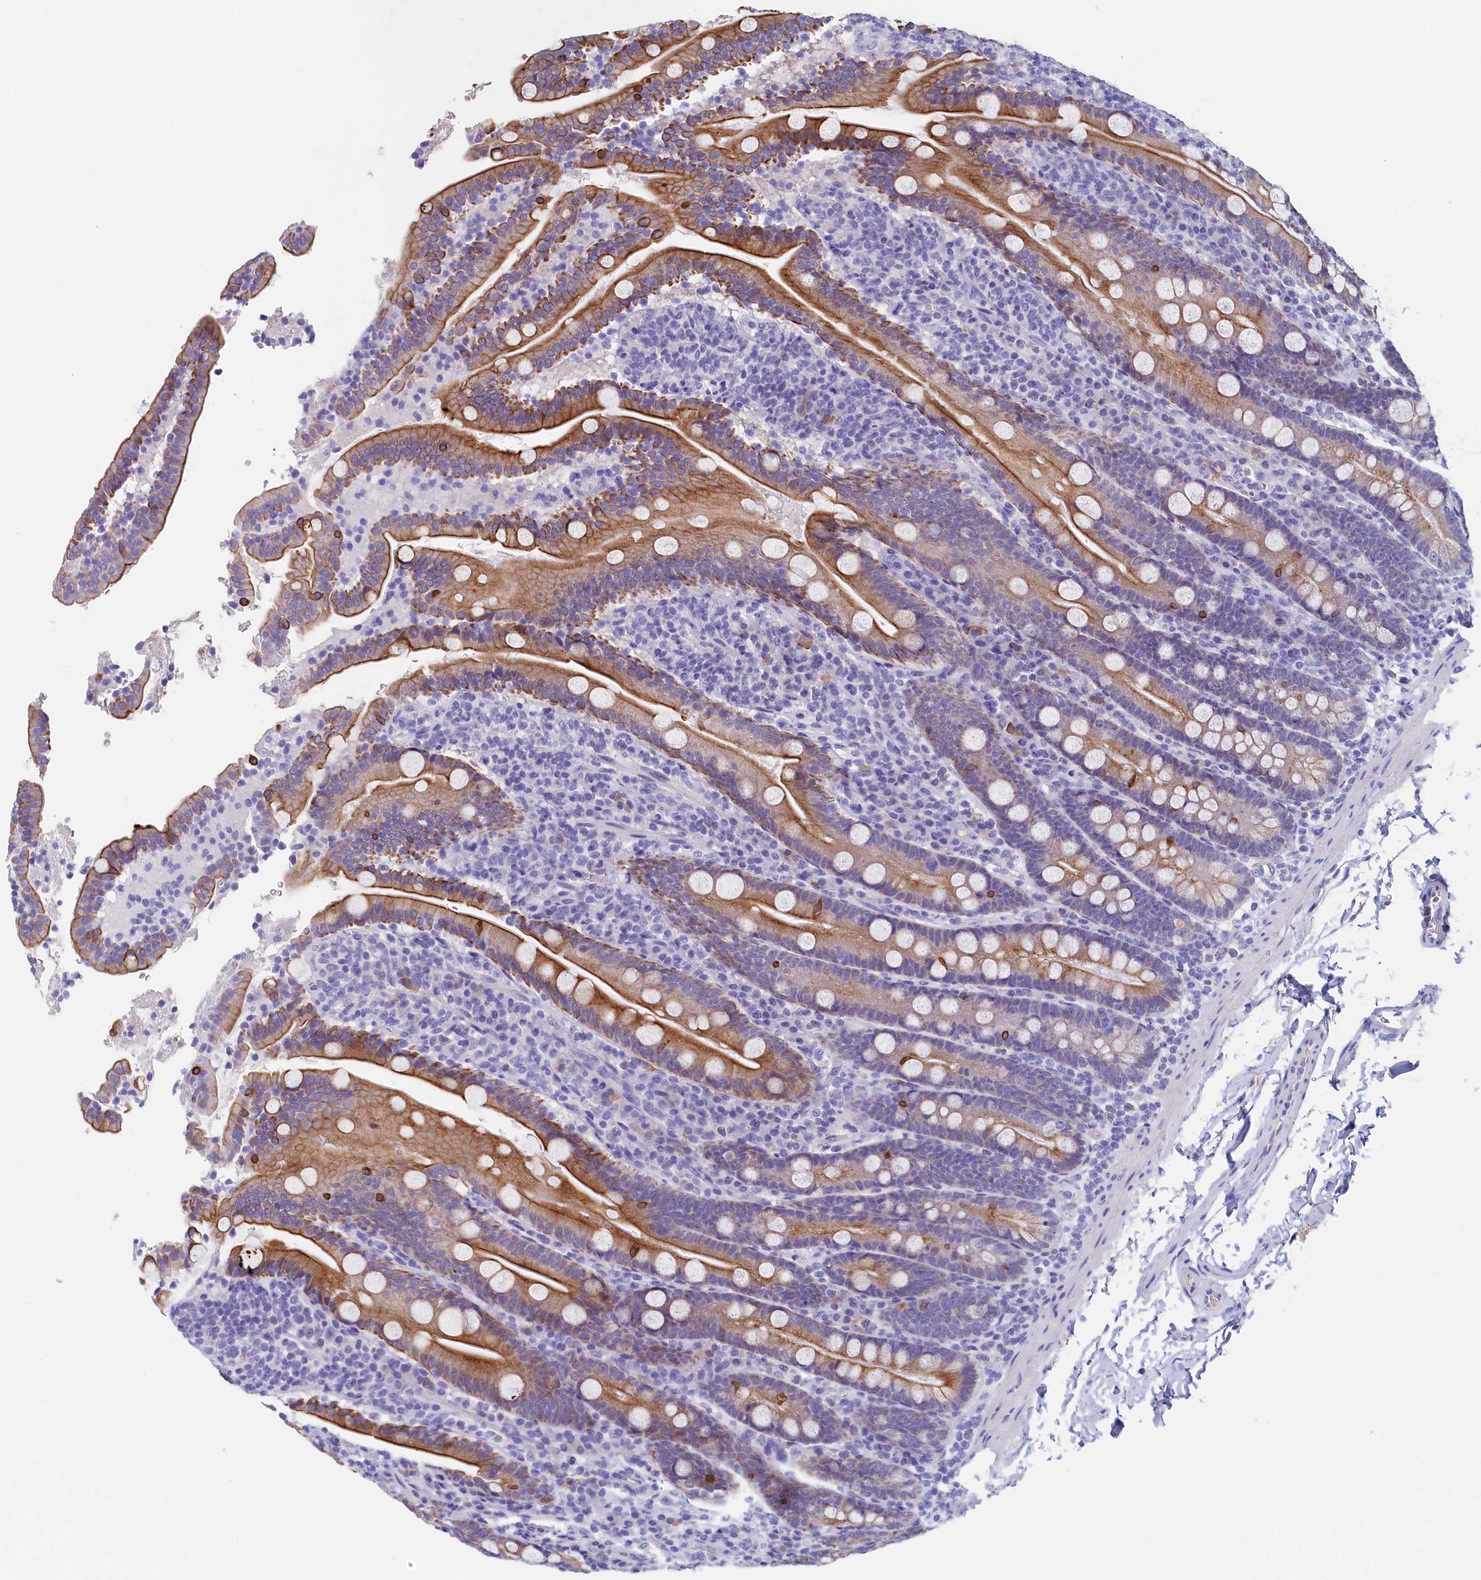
{"staining": {"intensity": "moderate", "quantity": ">75%", "location": "cytoplasmic/membranous"}, "tissue": "duodenum", "cell_type": "Glandular cells", "image_type": "normal", "snomed": [{"axis": "morphology", "description": "Normal tissue, NOS"}, {"axis": "topography", "description": "Duodenum"}], "caption": "Protein expression analysis of unremarkable duodenum exhibits moderate cytoplasmic/membranous staining in about >75% of glandular cells. The staining is performed using DAB brown chromogen to label protein expression. The nuclei are counter-stained blue using hematoxylin.", "gene": "GUCA1C", "patient": {"sex": "male", "age": 35}}